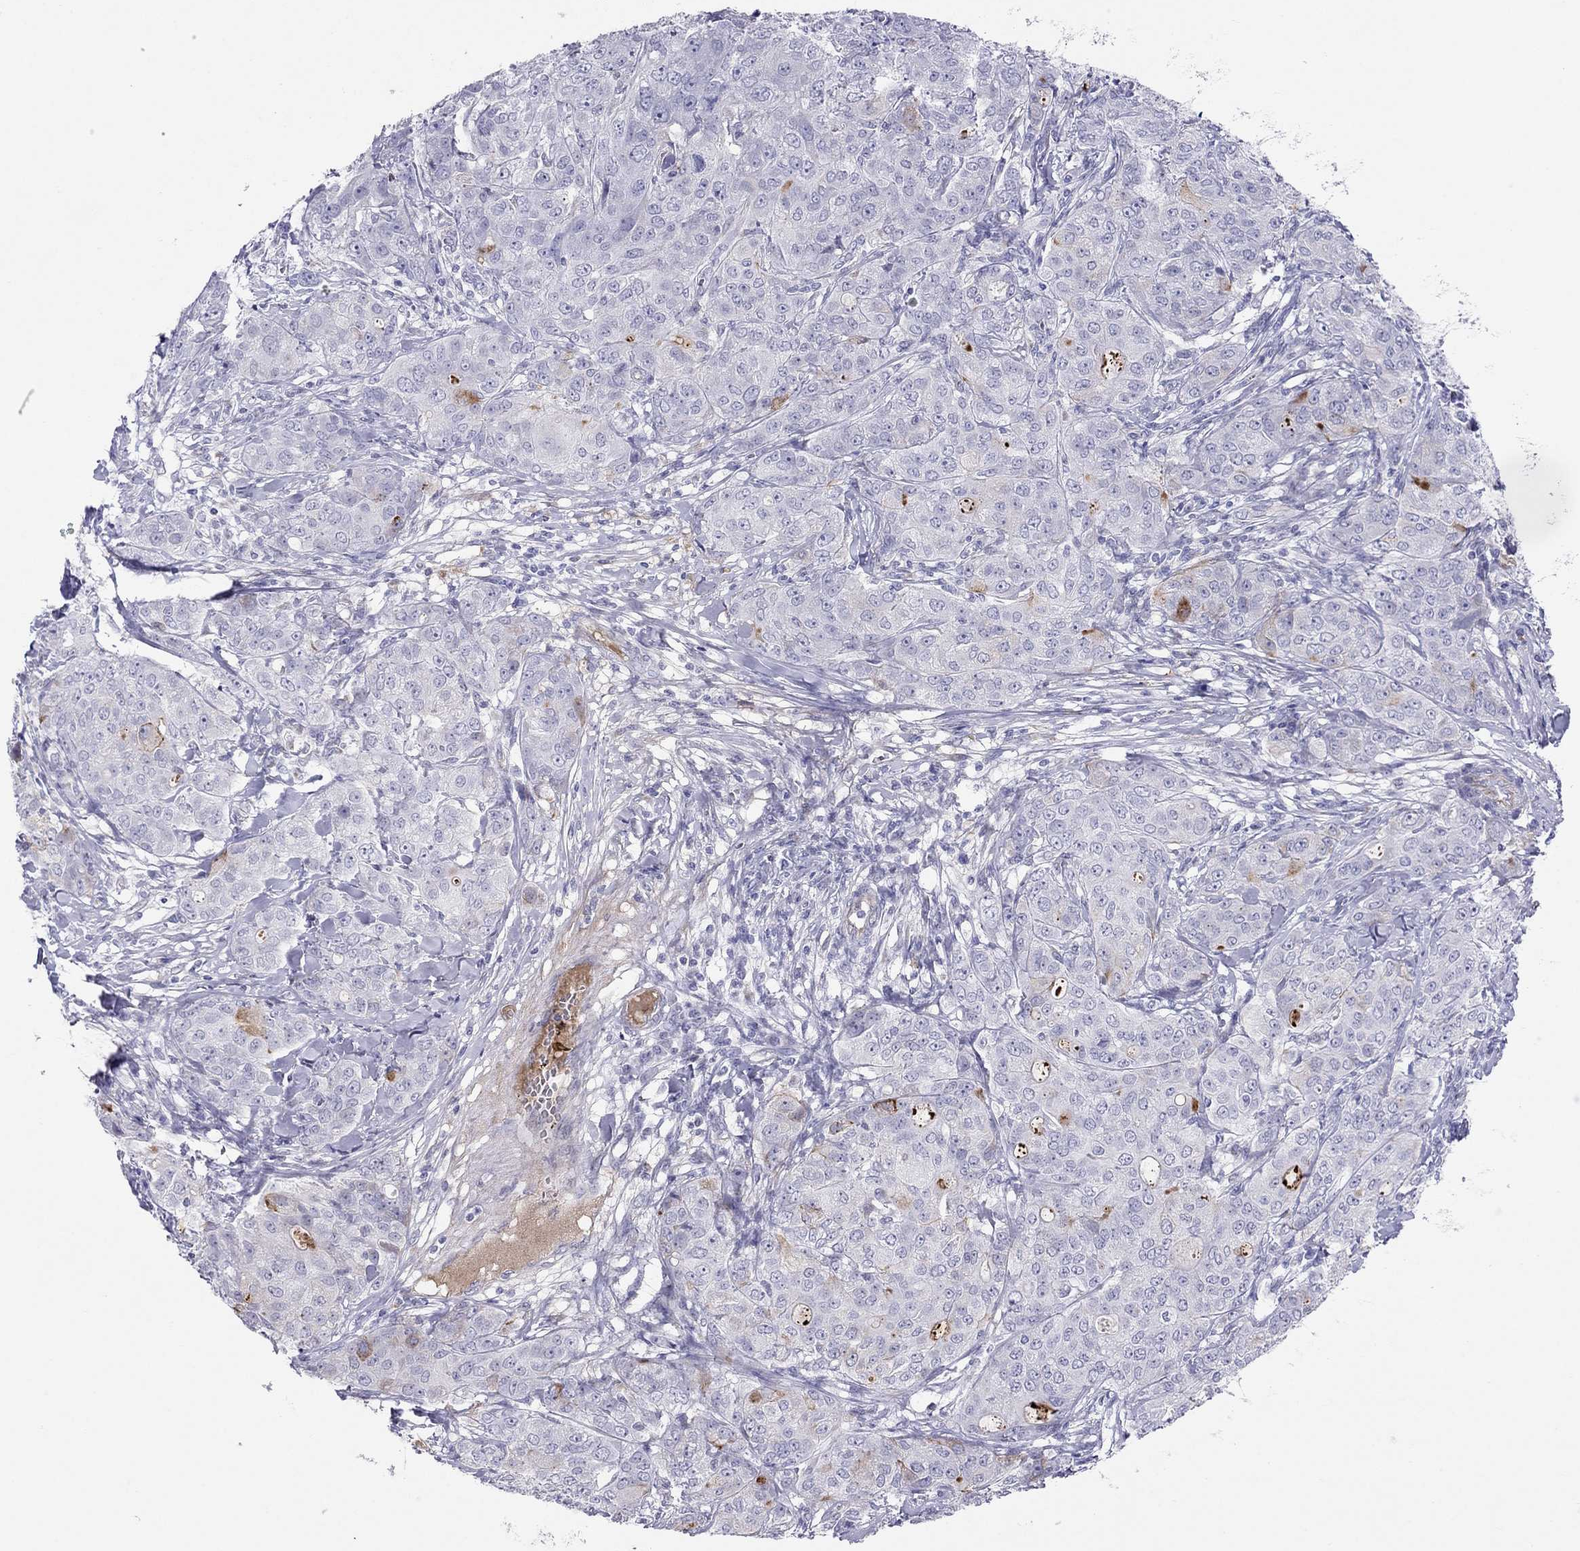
{"staining": {"intensity": "negative", "quantity": "none", "location": "none"}, "tissue": "breast cancer", "cell_type": "Tumor cells", "image_type": "cancer", "snomed": [{"axis": "morphology", "description": "Duct carcinoma"}, {"axis": "topography", "description": "Breast"}], "caption": "A micrograph of human breast invasive ductal carcinoma is negative for staining in tumor cells.", "gene": "SPINT4", "patient": {"sex": "female", "age": 43}}